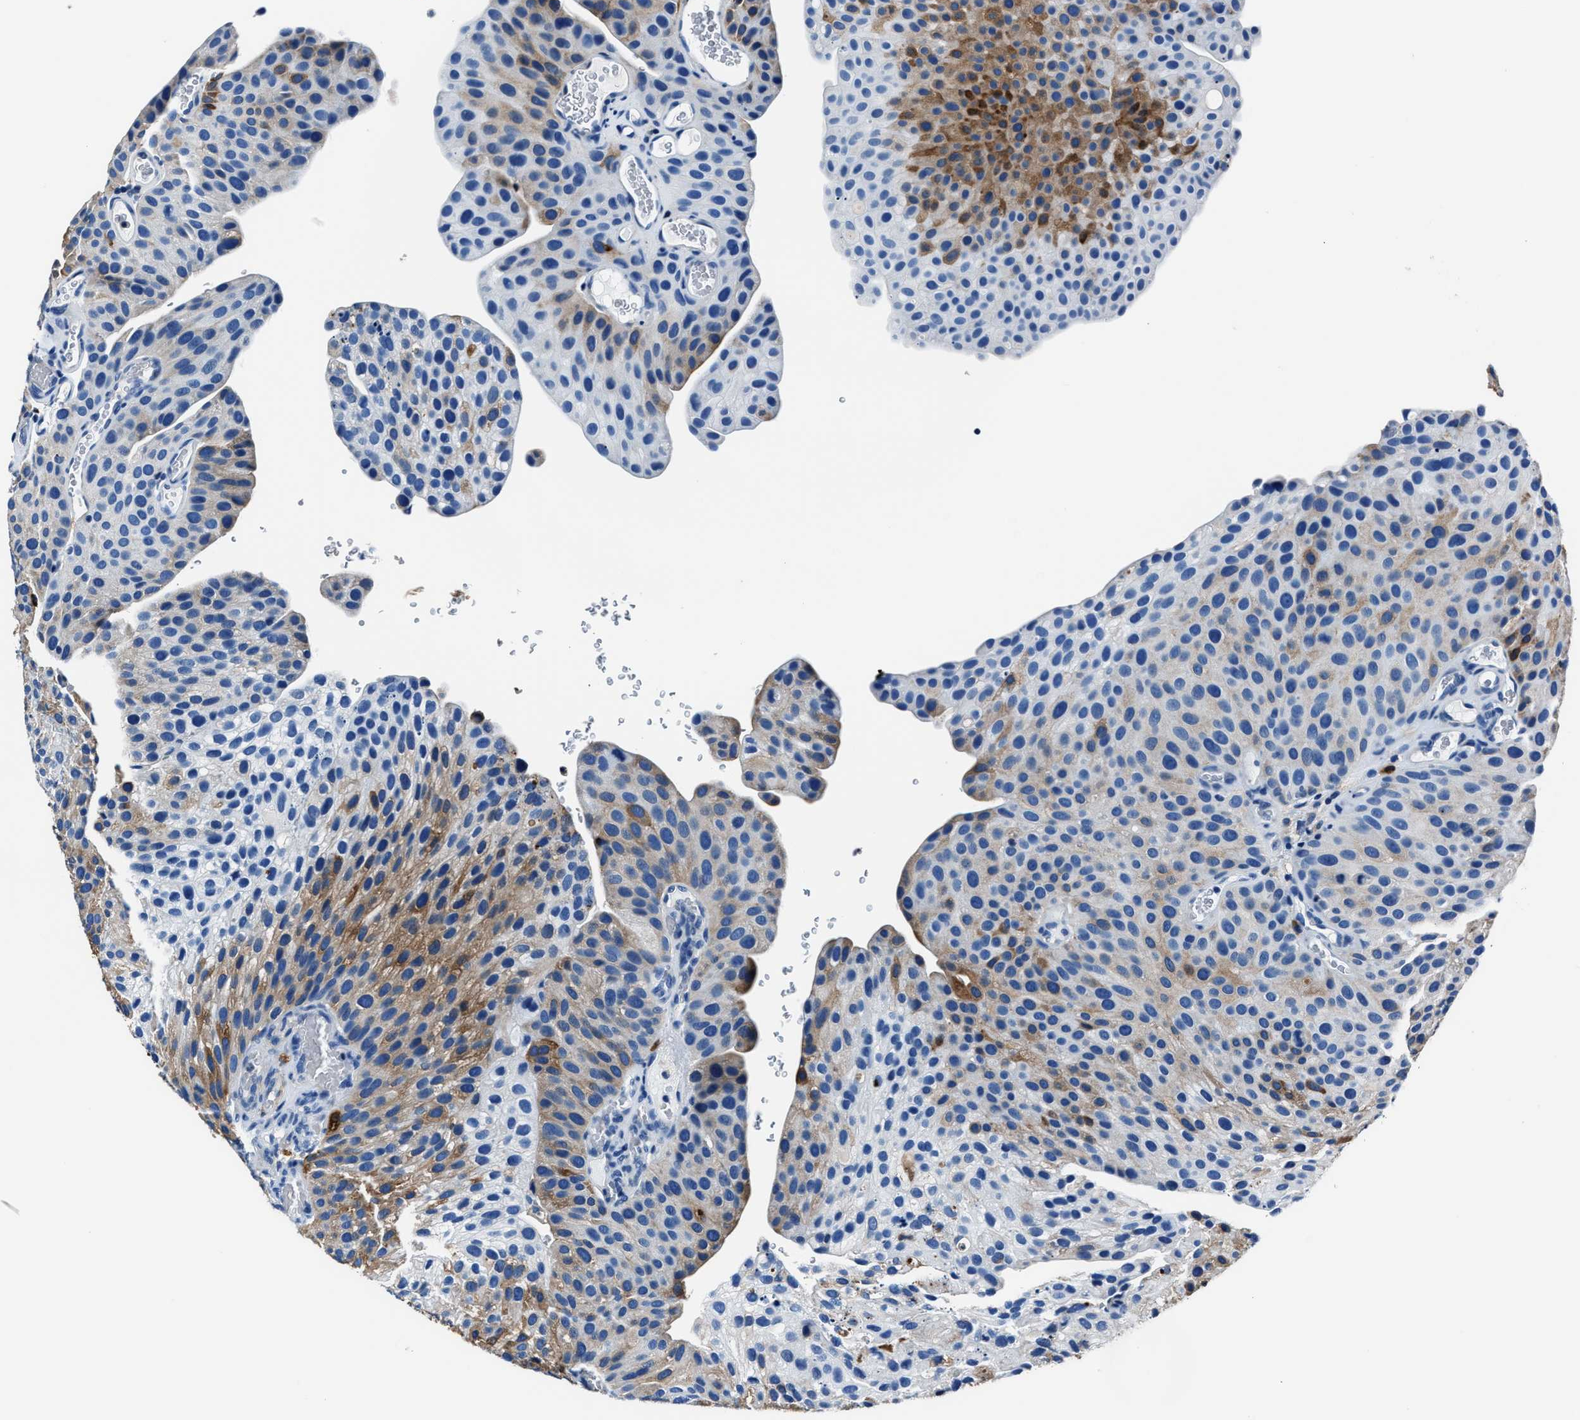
{"staining": {"intensity": "moderate", "quantity": "<25%", "location": "cytoplasmic/membranous"}, "tissue": "urothelial cancer", "cell_type": "Tumor cells", "image_type": "cancer", "snomed": [{"axis": "morphology", "description": "Urothelial carcinoma, Low grade"}, {"axis": "topography", "description": "Smooth muscle"}, {"axis": "topography", "description": "Urinary bladder"}], "caption": "This micrograph displays immunohistochemistry (IHC) staining of urothelial carcinoma (low-grade), with low moderate cytoplasmic/membranous expression in approximately <25% of tumor cells.", "gene": "FTL", "patient": {"sex": "male", "age": 60}}